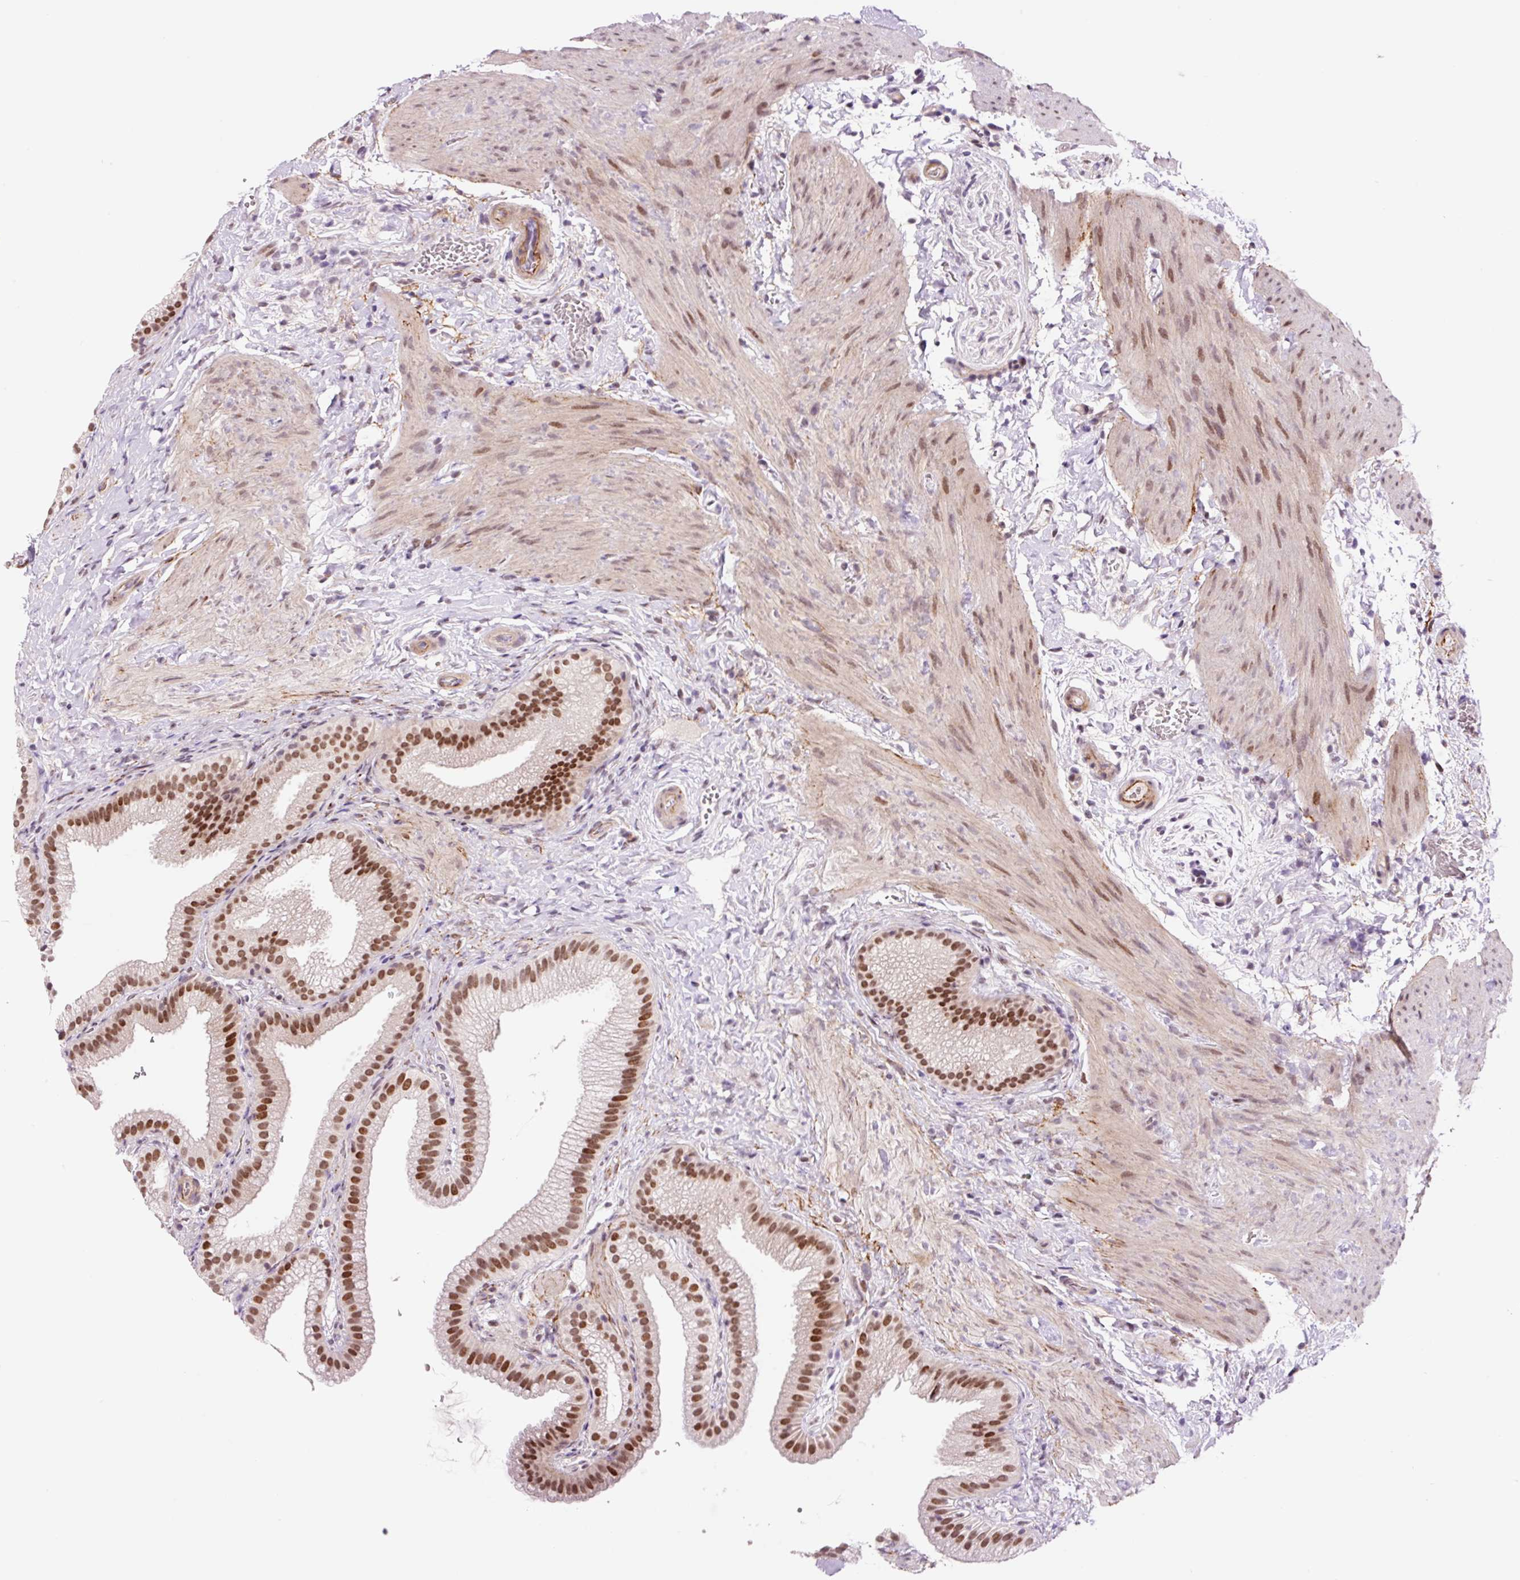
{"staining": {"intensity": "moderate", "quantity": ">75%", "location": "nuclear"}, "tissue": "gallbladder", "cell_type": "Glandular cells", "image_type": "normal", "snomed": [{"axis": "morphology", "description": "Normal tissue, NOS"}, {"axis": "topography", "description": "Gallbladder"}], "caption": "Gallbladder stained with immunohistochemistry (IHC) displays moderate nuclear positivity in approximately >75% of glandular cells.", "gene": "CCNL2", "patient": {"sex": "female", "age": 63}}